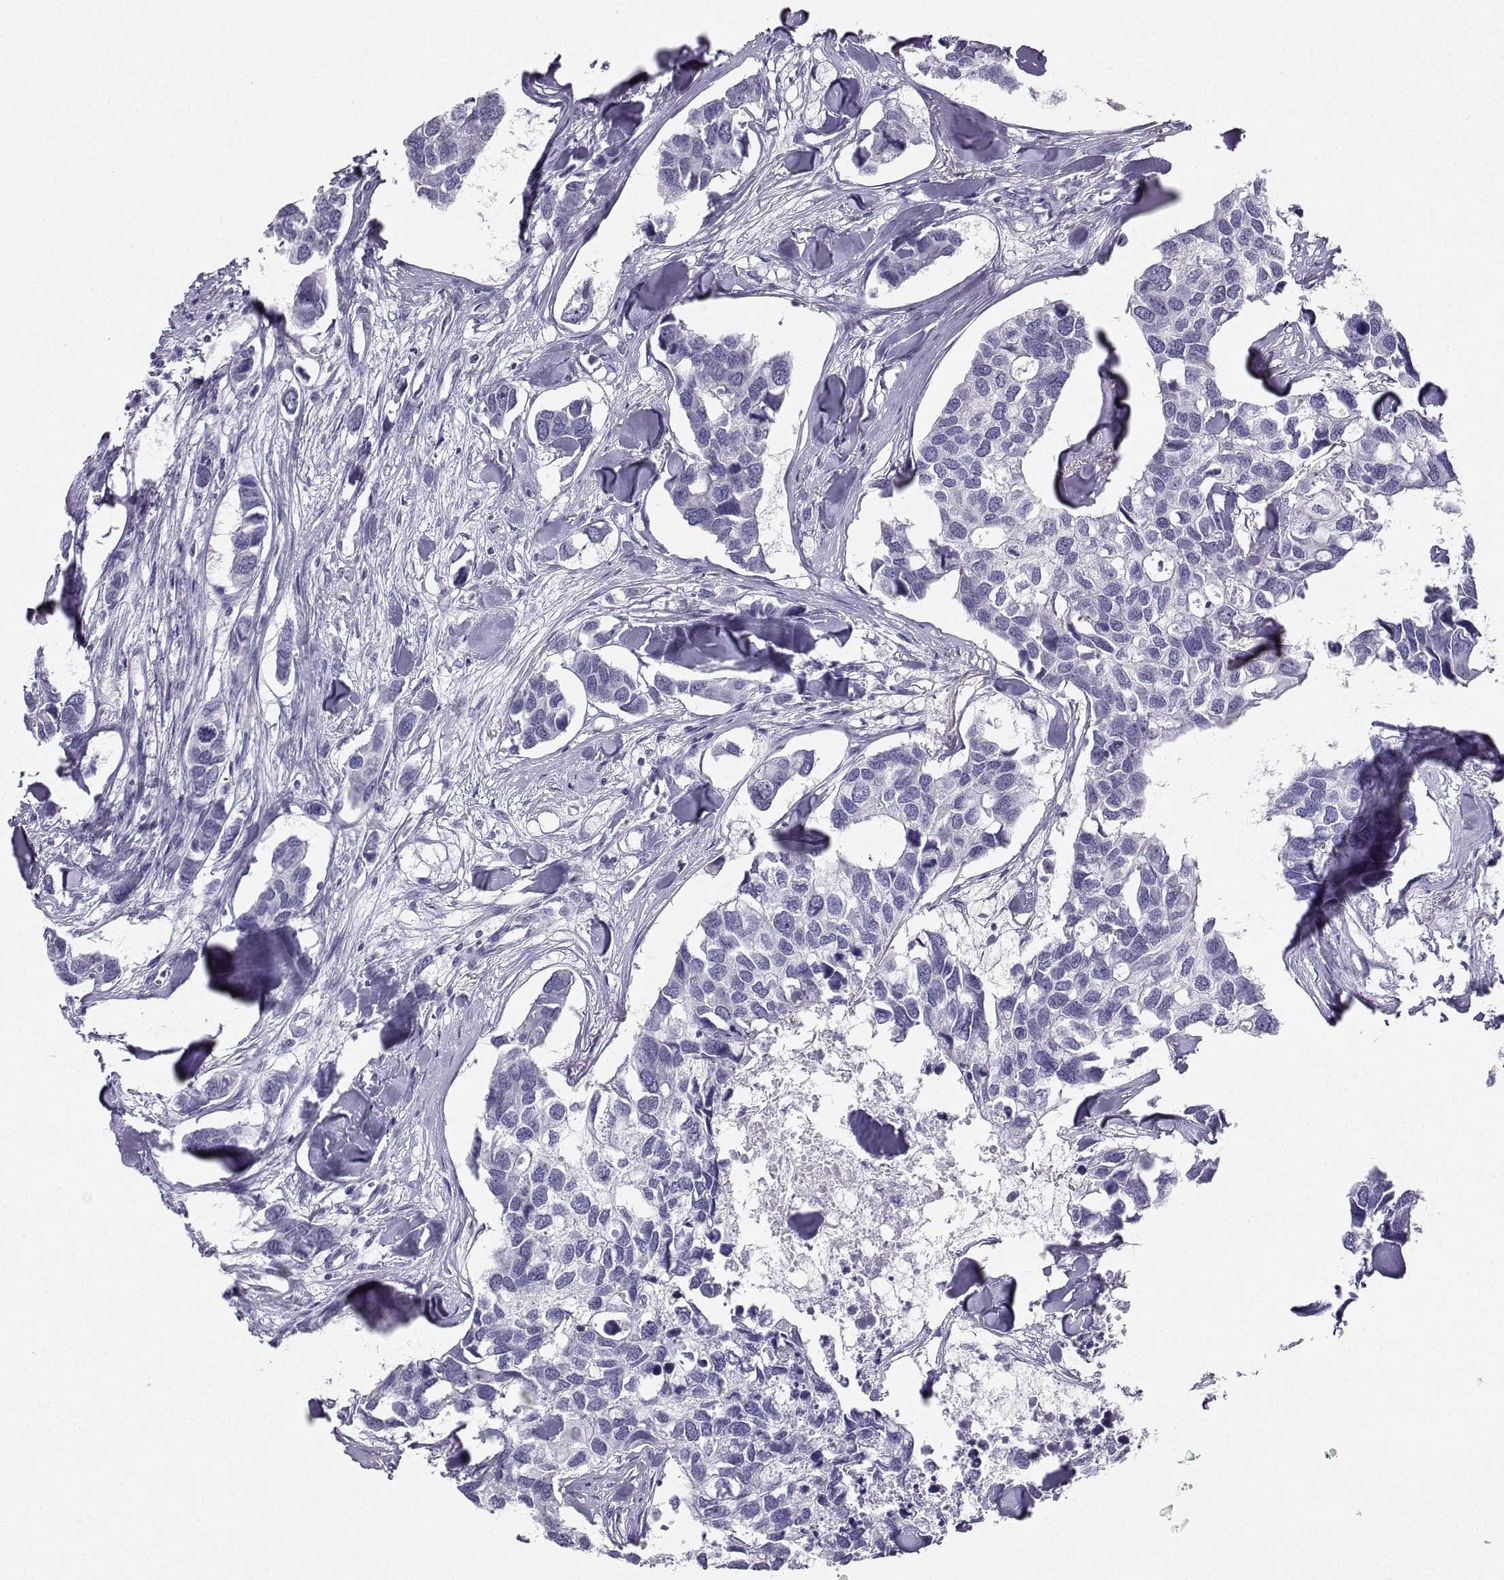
{"staining": {"intensity": "negative", "quantity": "none", "location": "none"}, "tissue": "breast cancer", "cell_type": "Tumor cells", "image_type": "cancer", "snomed": [{"axis": "morphology", "description": "Duct carcinoma"}, {"axis": "topography", "description": "Breast"}], "caption": "A photomicrograph of human breast cancer (infiltrating ductal carcinoma) is negative for staining in tumor cells. The staining is performed using DAB (3,3'-diaminobenzidine) brown chromogen with nuclei counter-stained in using hematoxylin.", "gene": "AVP", "patient": {"sex": "female", "age": 83}}